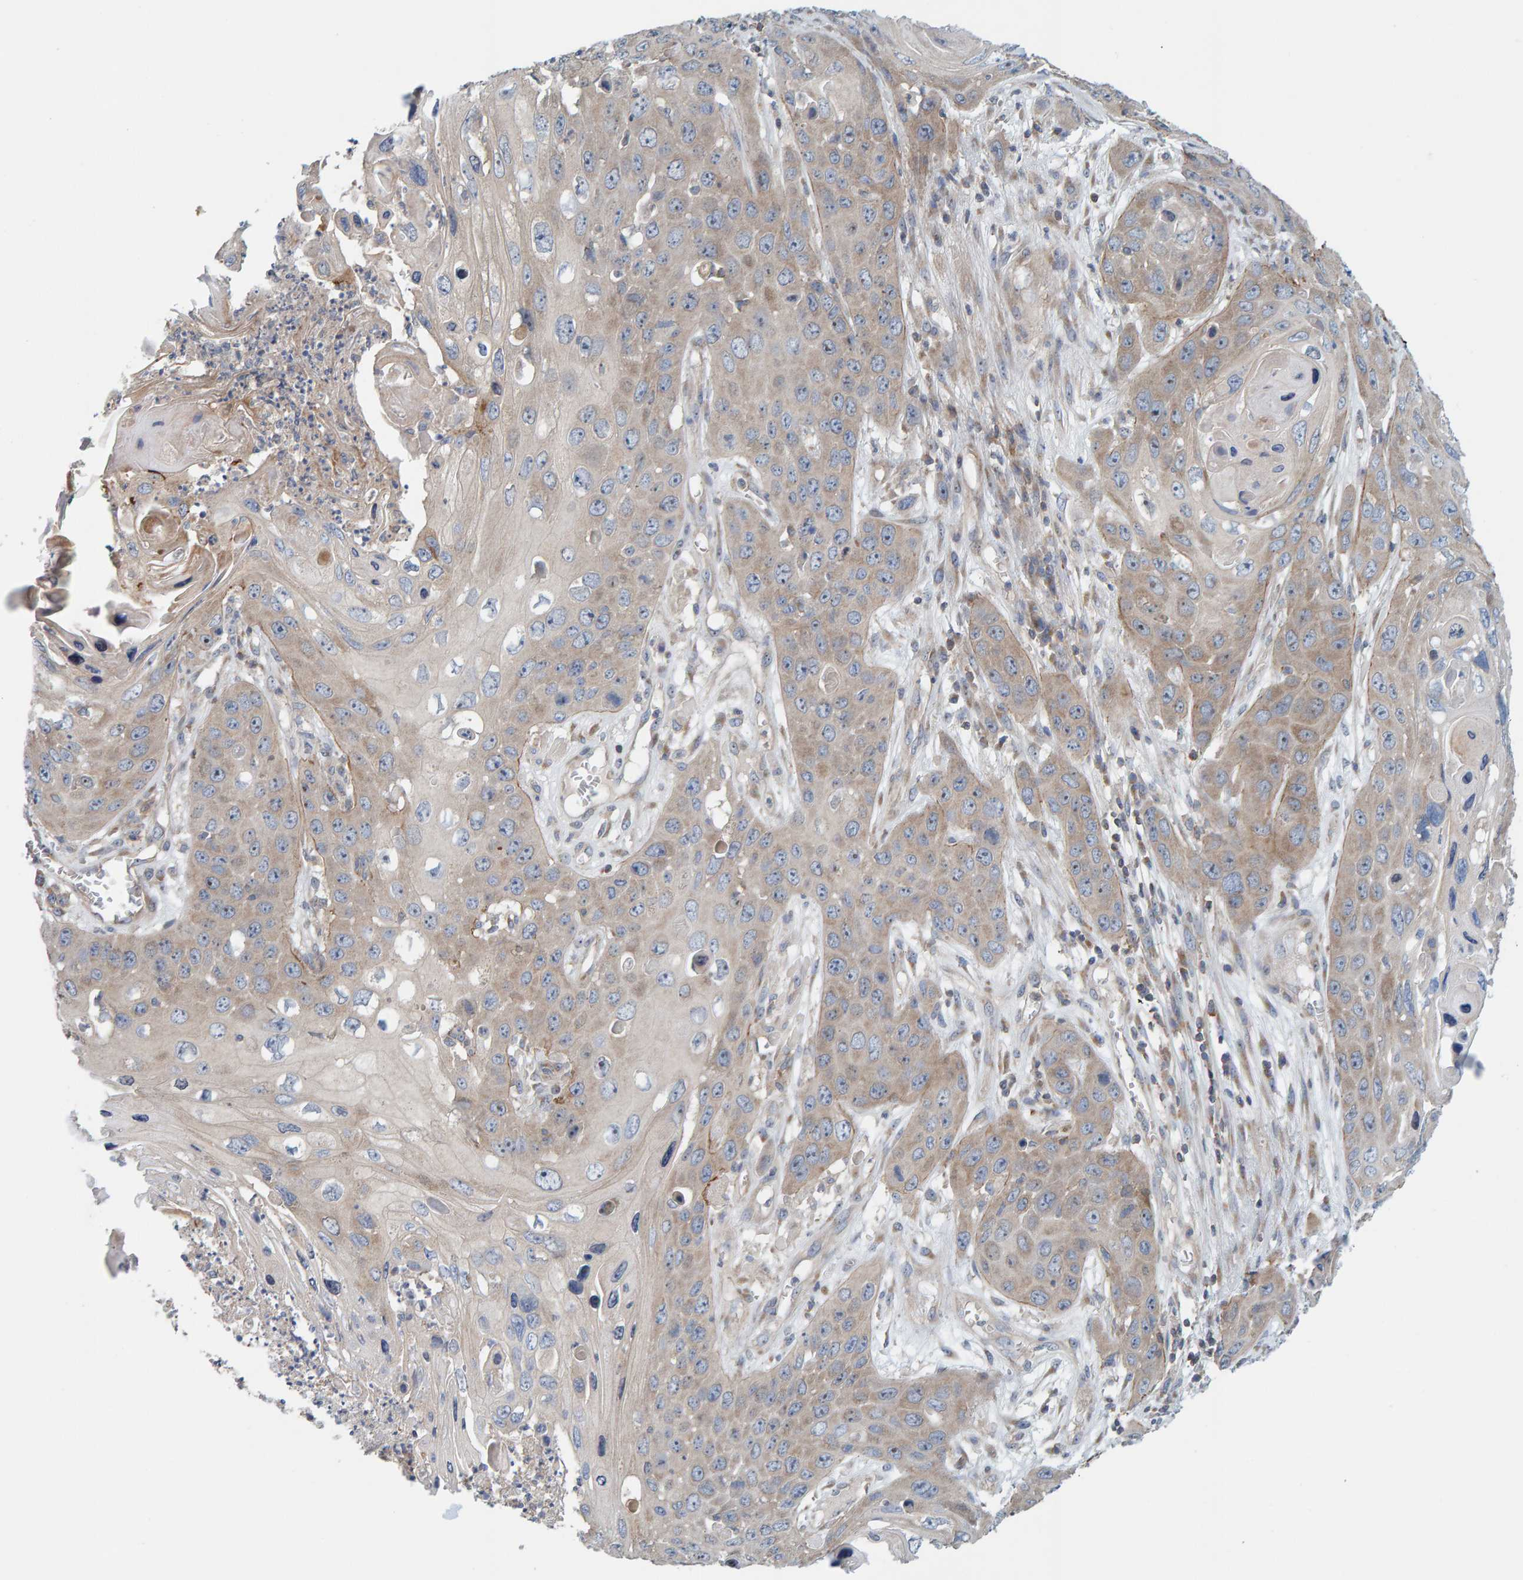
{"staining": {"intensity": "weak", "quantity": ">75%", "location": "cytoplasmic/membranous"}, "tissue": "skin cancer", "cell_type": "Tumor cells", "image_type": "cancer", "snomed": [{"axis": "morphology", "description": "Squamous cell carcinoma, NOS"}, {"axis": "topography", "description": "Skin"}], "caption": "High-magnification brightfield microscopy of skin cancer stained with DAB (brown) and counterstained with hematoxylin (blue). tumor cells exhibit weak cytoplasmic/membranous staining is appreciated in about>75% of cells. The staining was performed using DAB to visualize the protein expression in brown, while the nuclei were stained in blue with hematoxylin (Magnification: 20x).", "gene": "CCM2", "patient": {"sex": "male", "age": 55}}